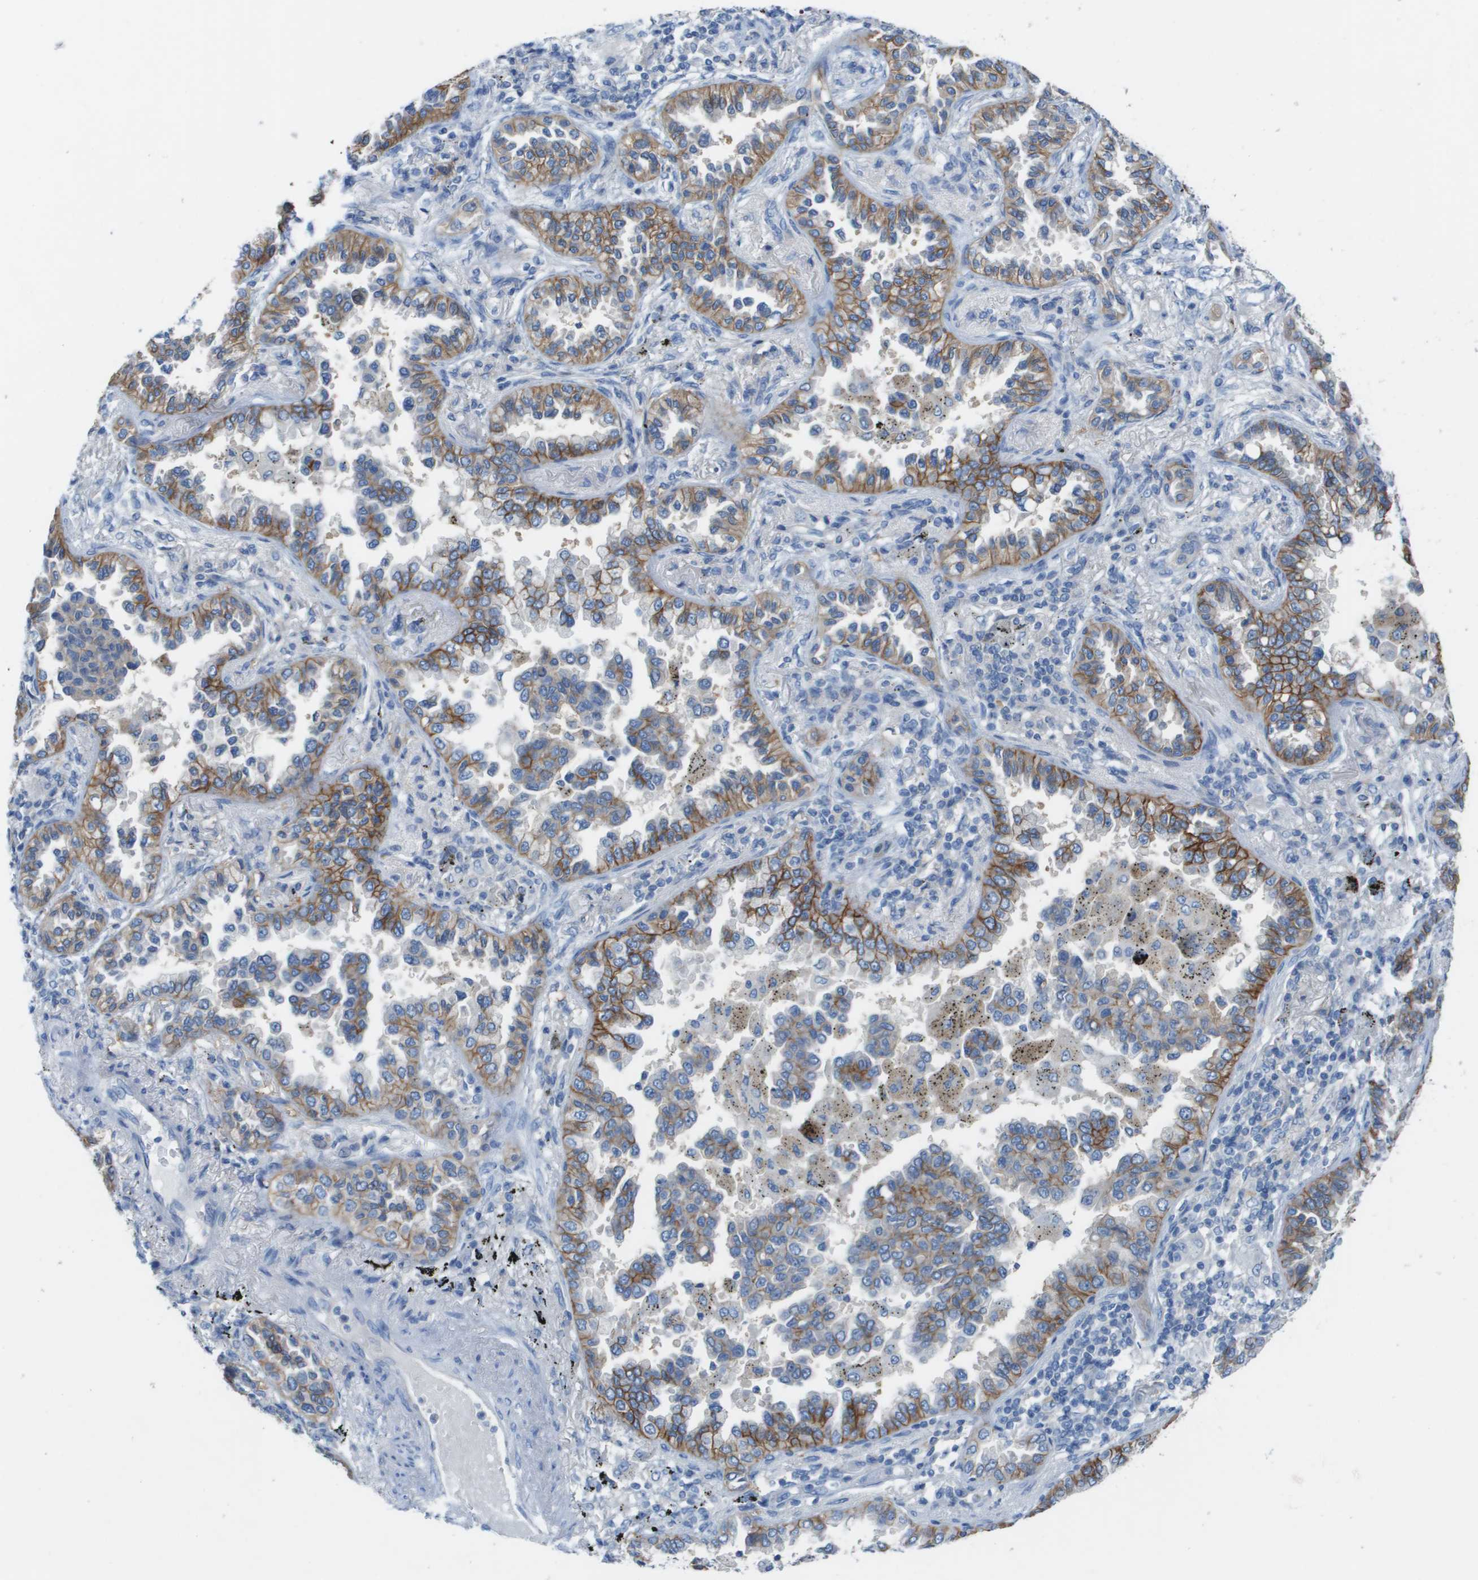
{"staining": {"intensity": "moderate", "quantity": "25%-75%", "location": "cytoplasmic/membranous"}, "tissue": "lung cancer", "cell_type": "Tumor cells", "image_type": "cancer", "snomed": [{"axis": "morphology", "description": "Normal tissue, NOS"}, {"axis": "morphology", "description": "Adenocarcinoma, NOS"}, {"axis": "topography", "description": "Lung"}], "caption": "Lung cancer stained with a brown dye shows moderate cytoplasmic/membranous positive positivity in about 25%-75% of tumor cells.", "gene": "CD46", "patient": {"sex": "male", "age": 59}}